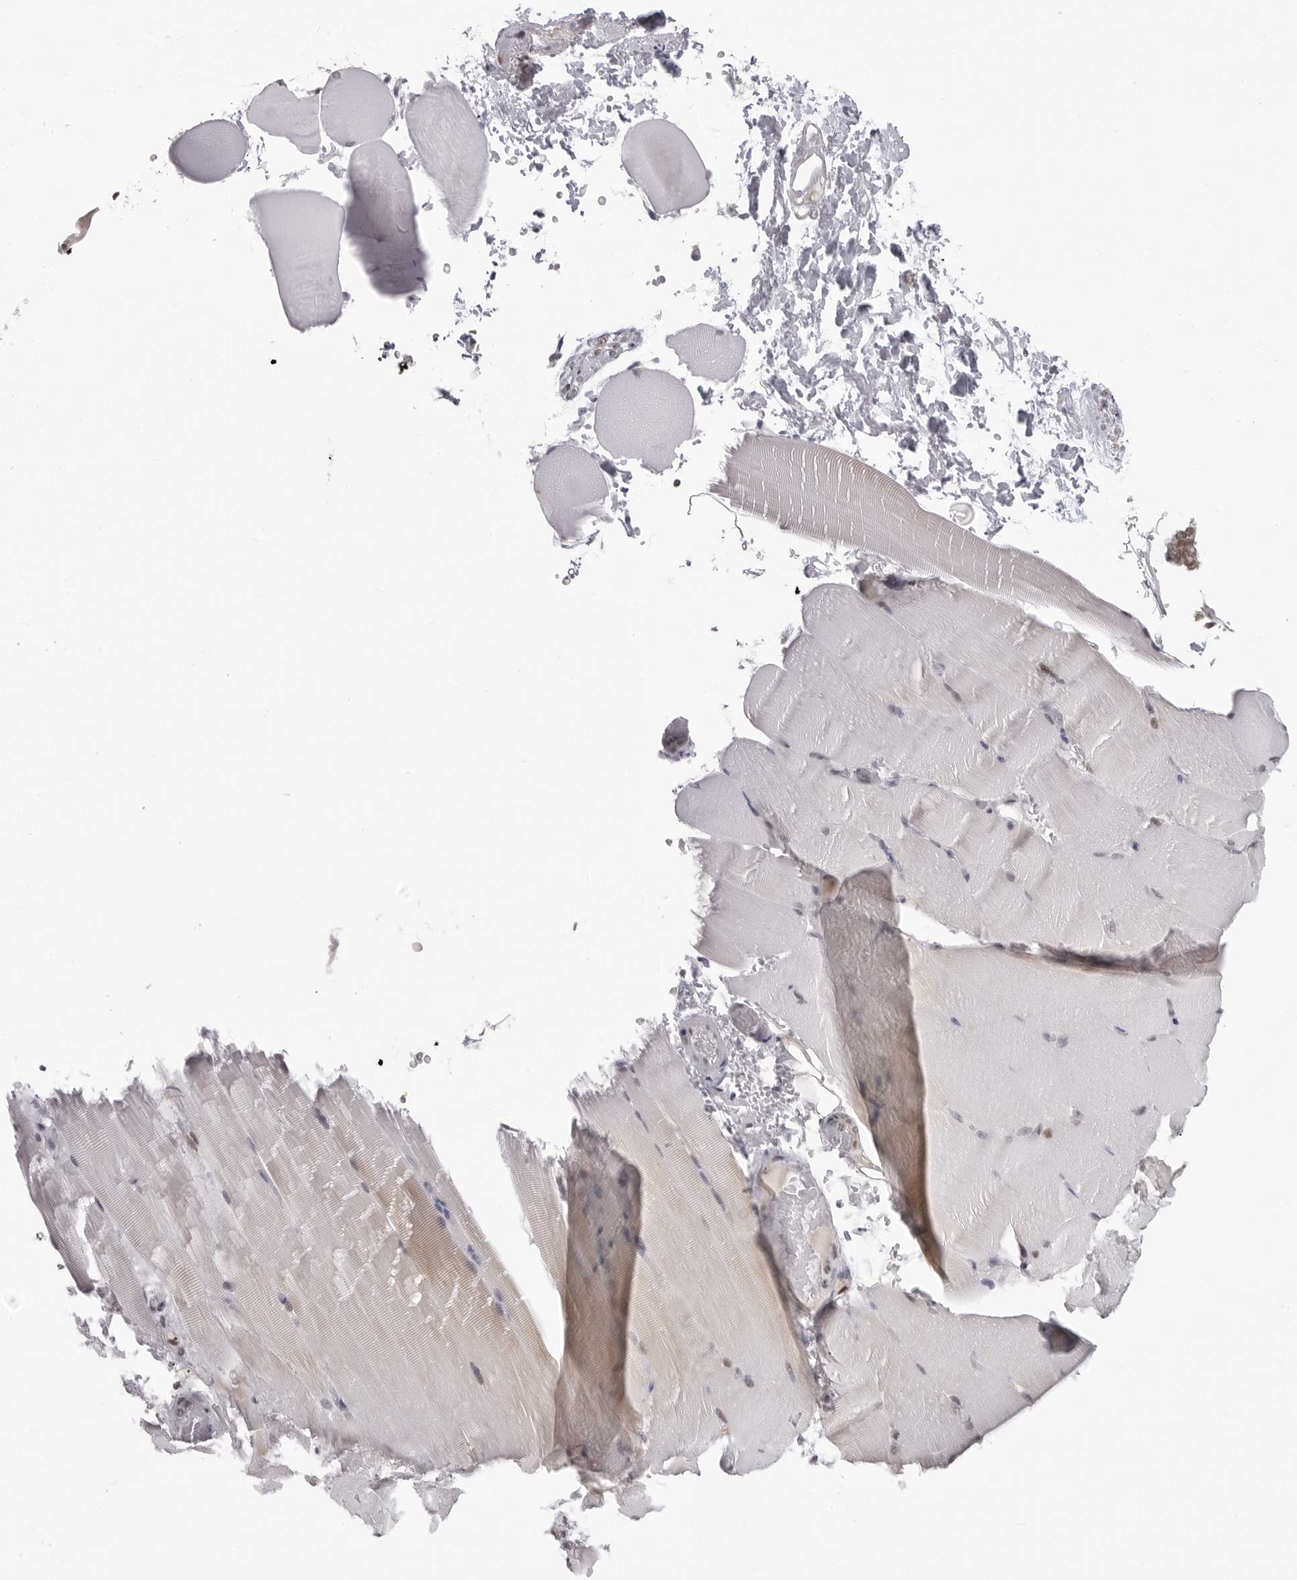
{"staining": {"intensity": "weak", "quantity": "<25%", "location": "nuclear"}, "tissue": "skeletal muscle", "cell_type": "Myocytes", "image_type": "normal", "snomed": [{"axis": "morphology", "description": "Normal tissue, NOS"}, {"axis": "topography", "description": "Skeletal muscle"}, {"axis": "topography", "description": "Parathyroid gland"}], "caption": "The image exhibits no staining of myocytes in normal skeletal muscle. (Stains: DAB (3,3'-diaminobenzidine) immunohistochemistry with hematoxylin counter stain, Microscopy: brightfield microscopy at high magnification).", "gene": "PHF3", "patient": {"sex": "female", "age": 37}}